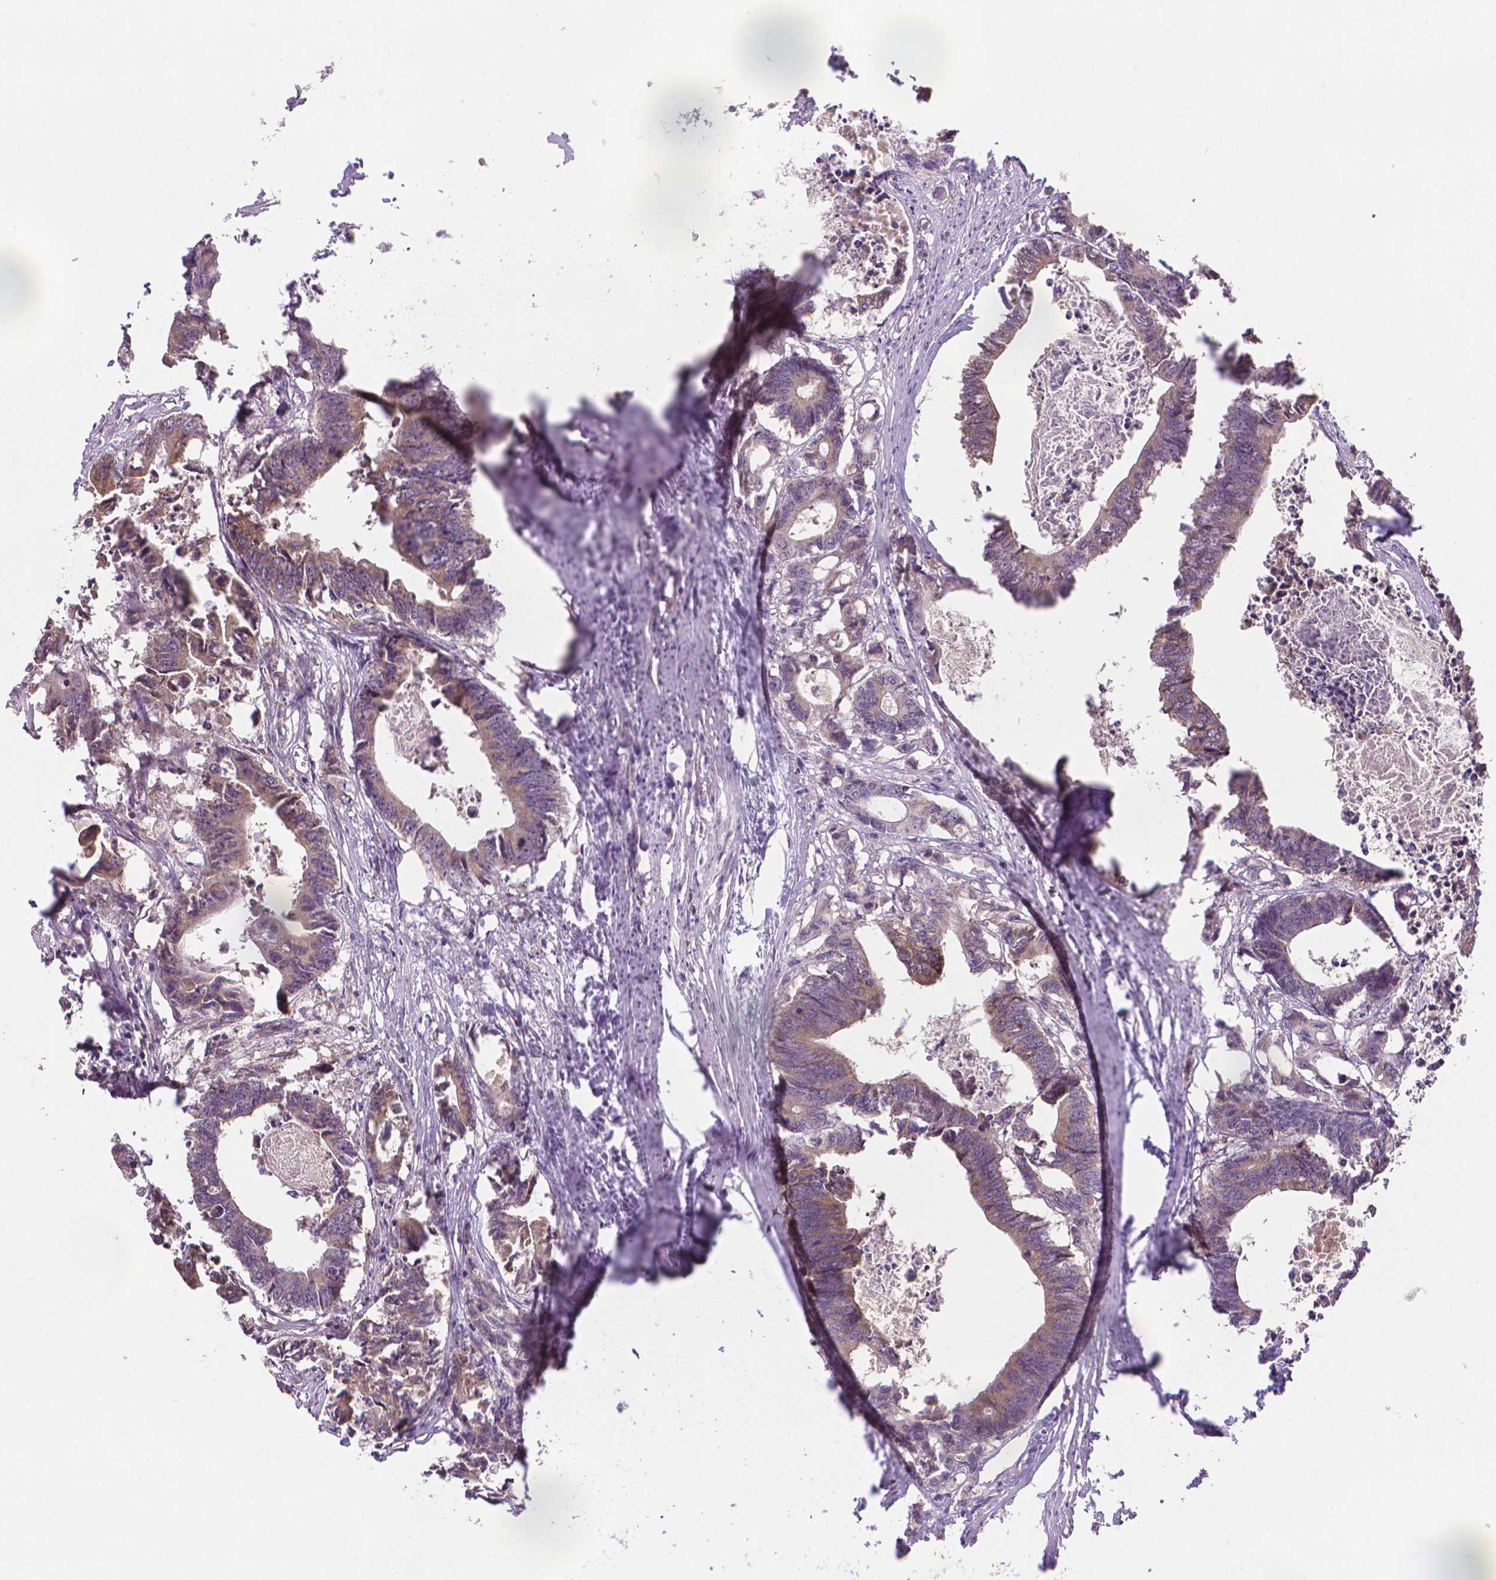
{"staining": {"intensity": "weak", "quantity": ">75%", "location": "cytoplasmic/membranous"}, "tissue": "colorectal cancer", "cell_type": "Tumor cells", "image_type": "cancer", "snomed": [{"axis": "morphology", "description": "Adenocarcinoma, NOS"}, {"axis": "topography", "description": "Rectum"}], "caption": "Immunohistochemistry (IHC) staining of colorectal cancer (adenocarcinoma), which displays low levels of weak cytoplasmic/membranous expression in about >75% of tumor cells indicating weak cytoplasmic/membranous protein staining. The staining was performed using DAB (brown) for protein detection and nuclei were counterstained in hematoxylin (blue).", "gene": "GPR63", "patient": {"sex": "male", "age": 54}}